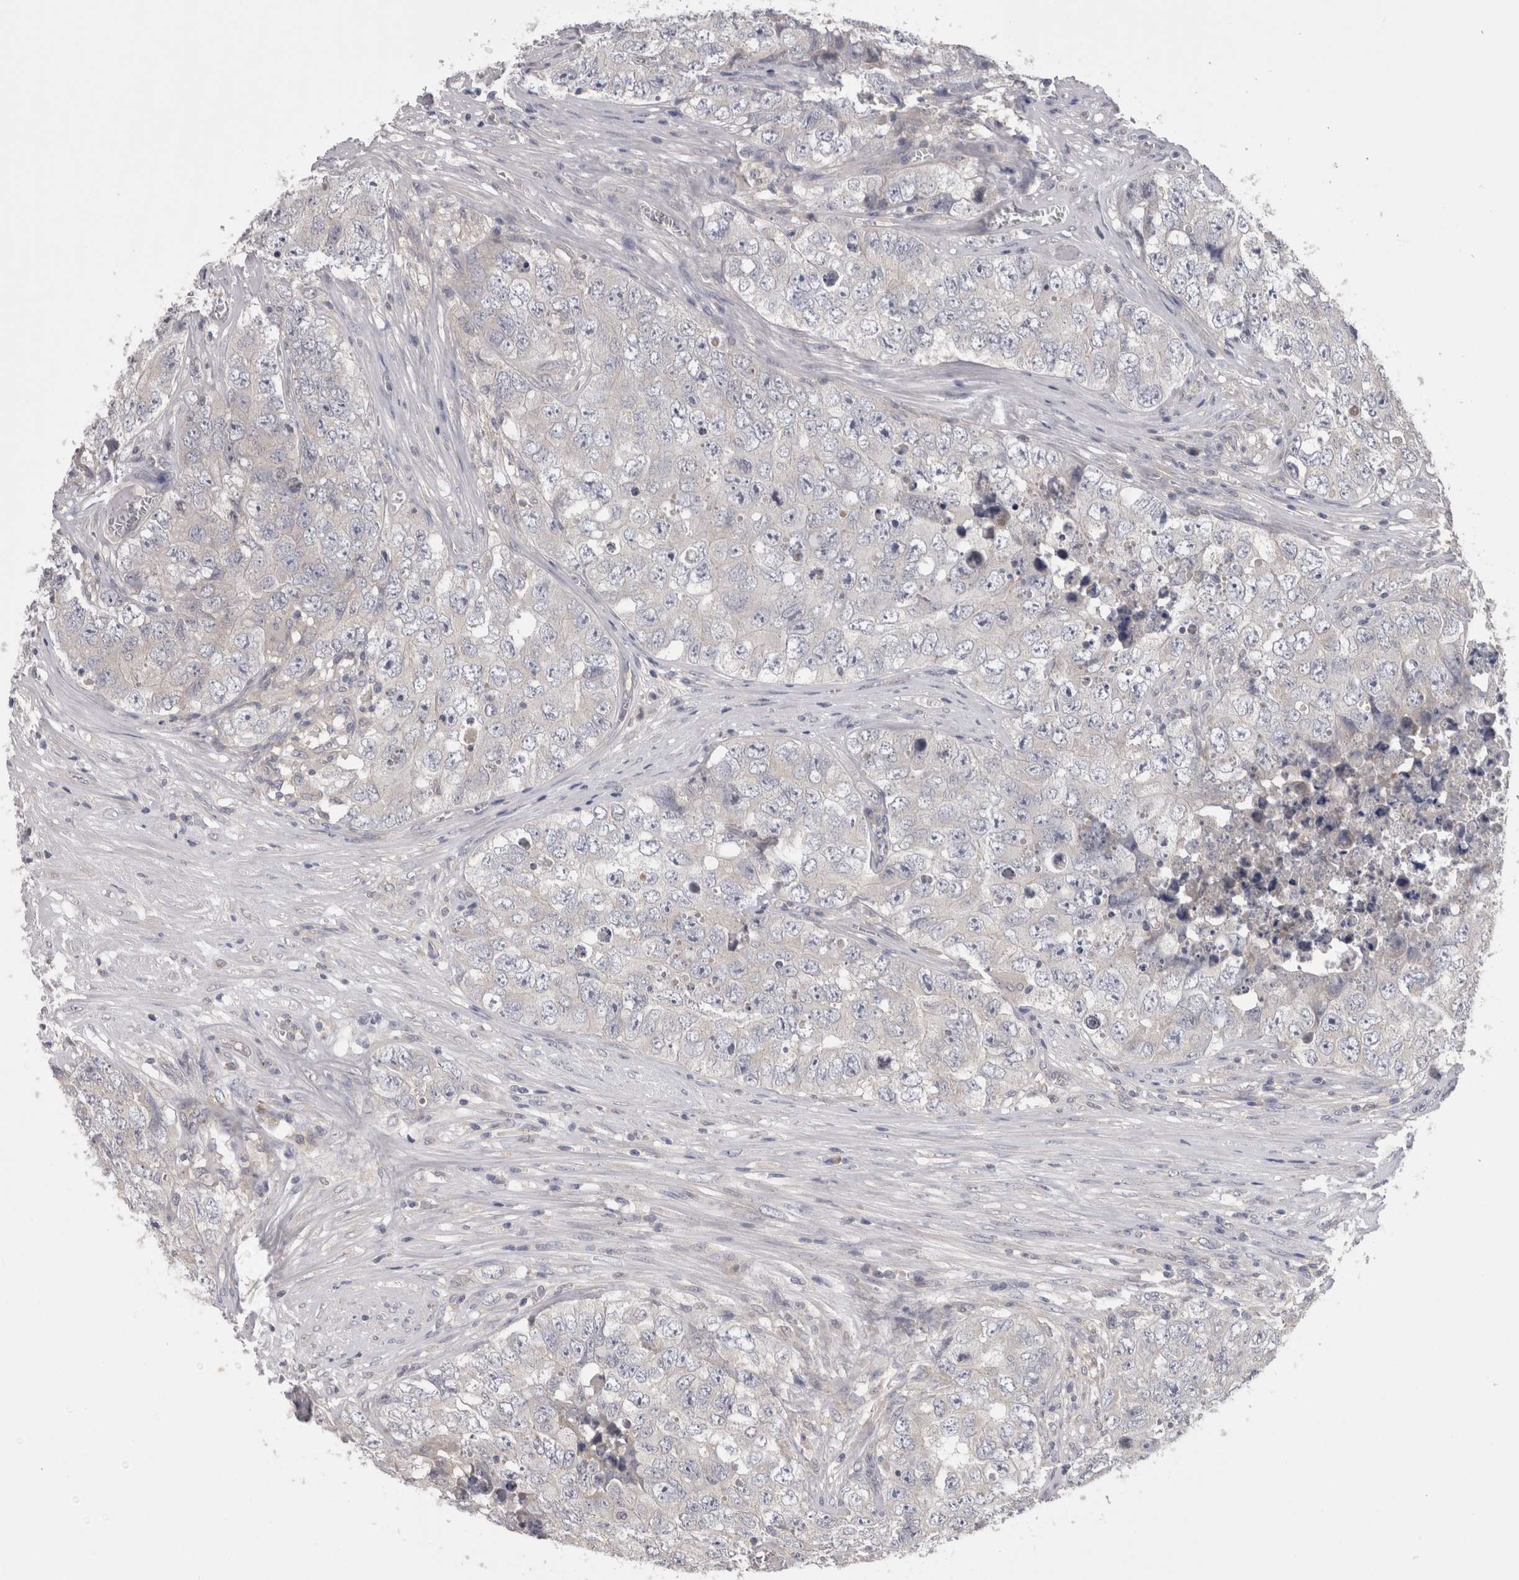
{"staining": {"intensity": "negative", "quantity": "none", "location": "none"}, "tissue": "testis cancer", "cell_type": "Tumor cells", "image_type": "cancer", "snomed": [{"axis": "morphology", "description": "Seminoma, NOS"}, {"axis": "morphology", "description": "Carcinoma, Embryonal, NOS"}, {"axis": "topography", "description": "Testis"}], "caption": "Tumor cells show no significant protein positivity in testis seminoma.", "gene": "DCTN6", "patient": {"sex": "male", "age": 43}}